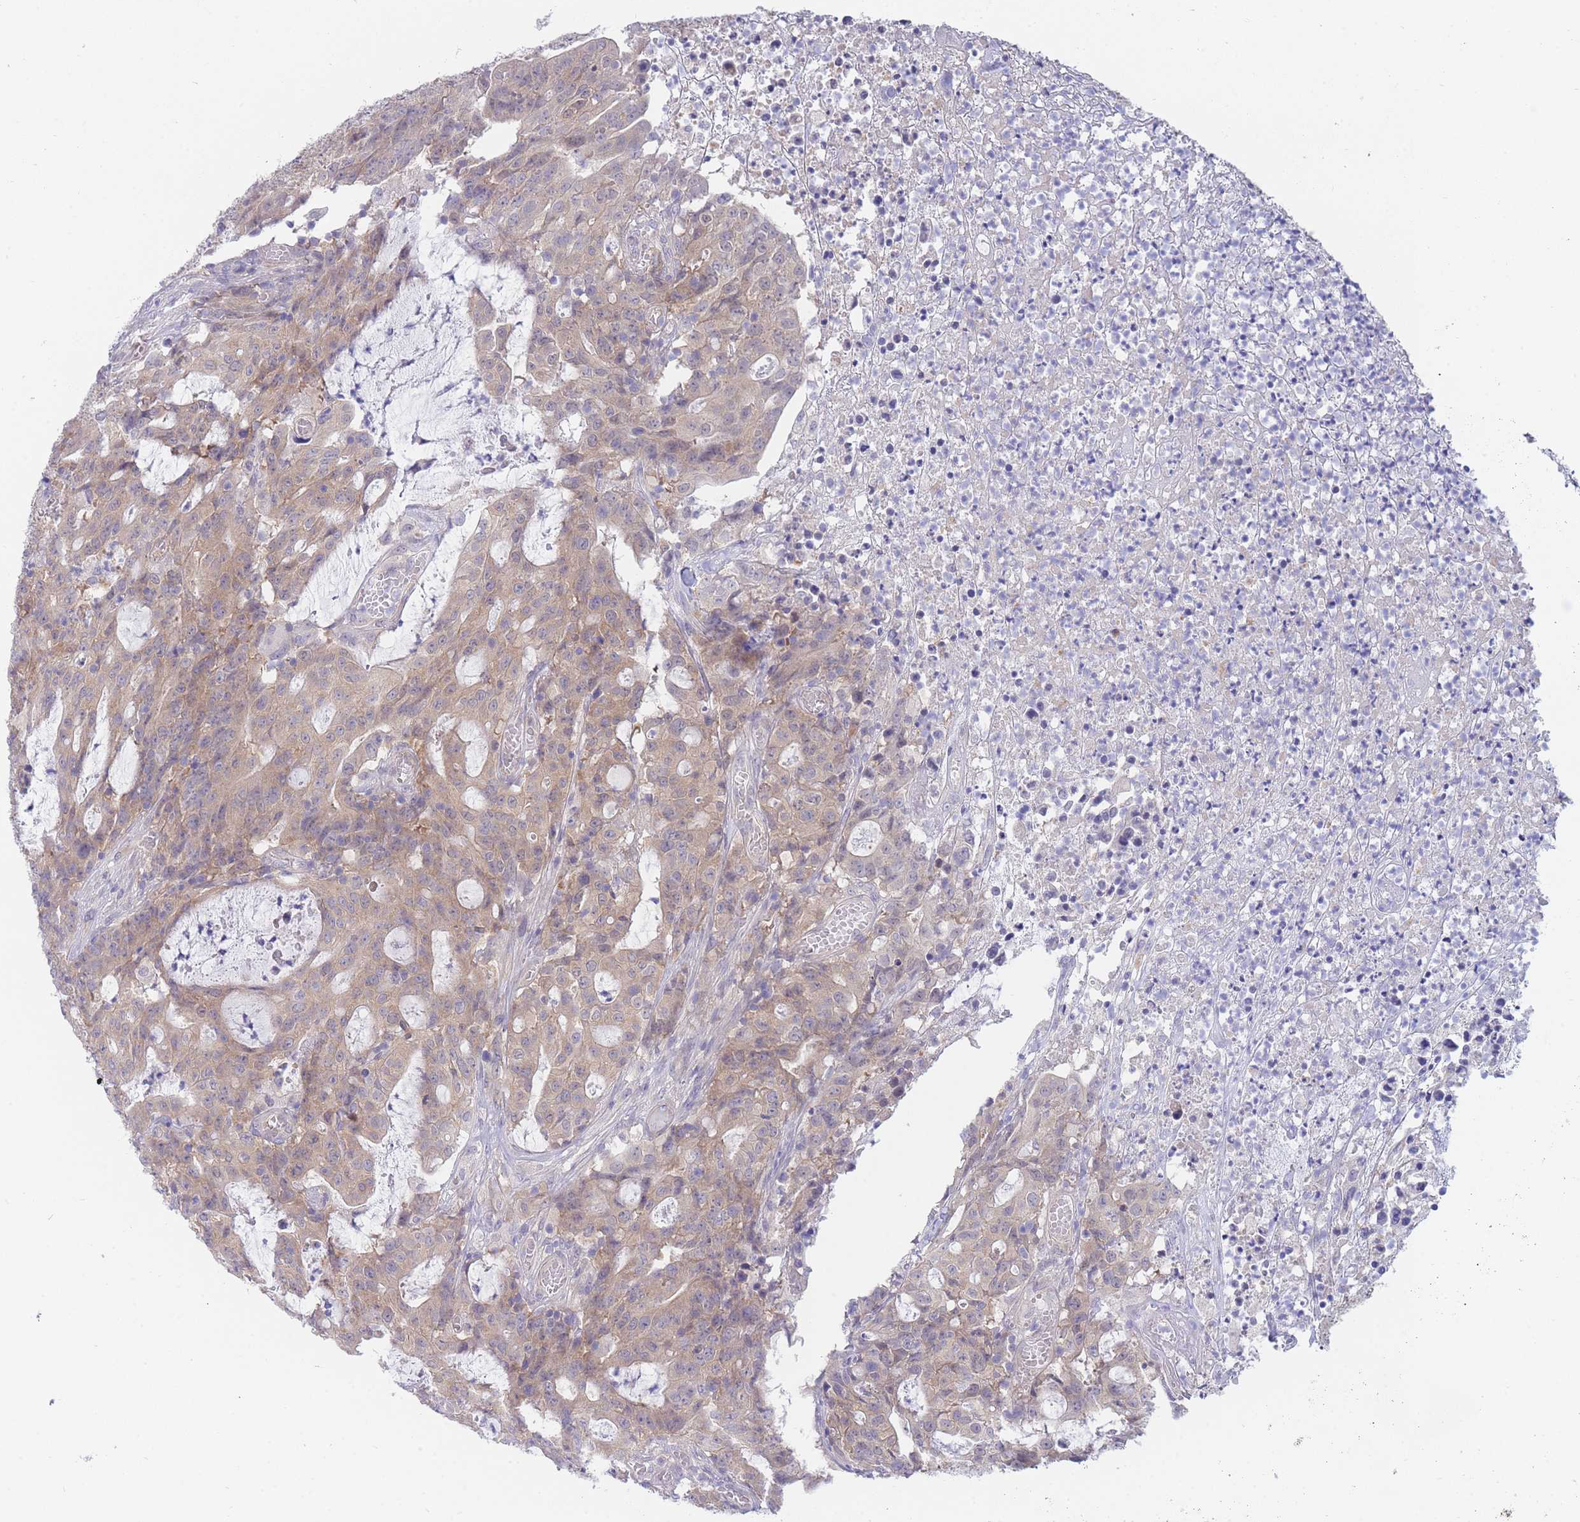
{"staining": {"intensity": "moderate", "quantity": ">75%", "location": "cytoplasmic/membranous"}, "tissue": "colorectal cancer", "cell_type": "Tumor cells", "image_type": "cancer", "snomed": [{"axis": "morphology", "description": "Adenocarcinoma, NOS"}, {"axis": "topography", "description": "Colon"}], "caption": "A brown stain shows moderate cytoplasmic/membranous expression of a protein in adenocarcinoma (colorectal) tumor cells.", "gene": "SUGT1", "patient": {"sex": "male", "age": 83}}